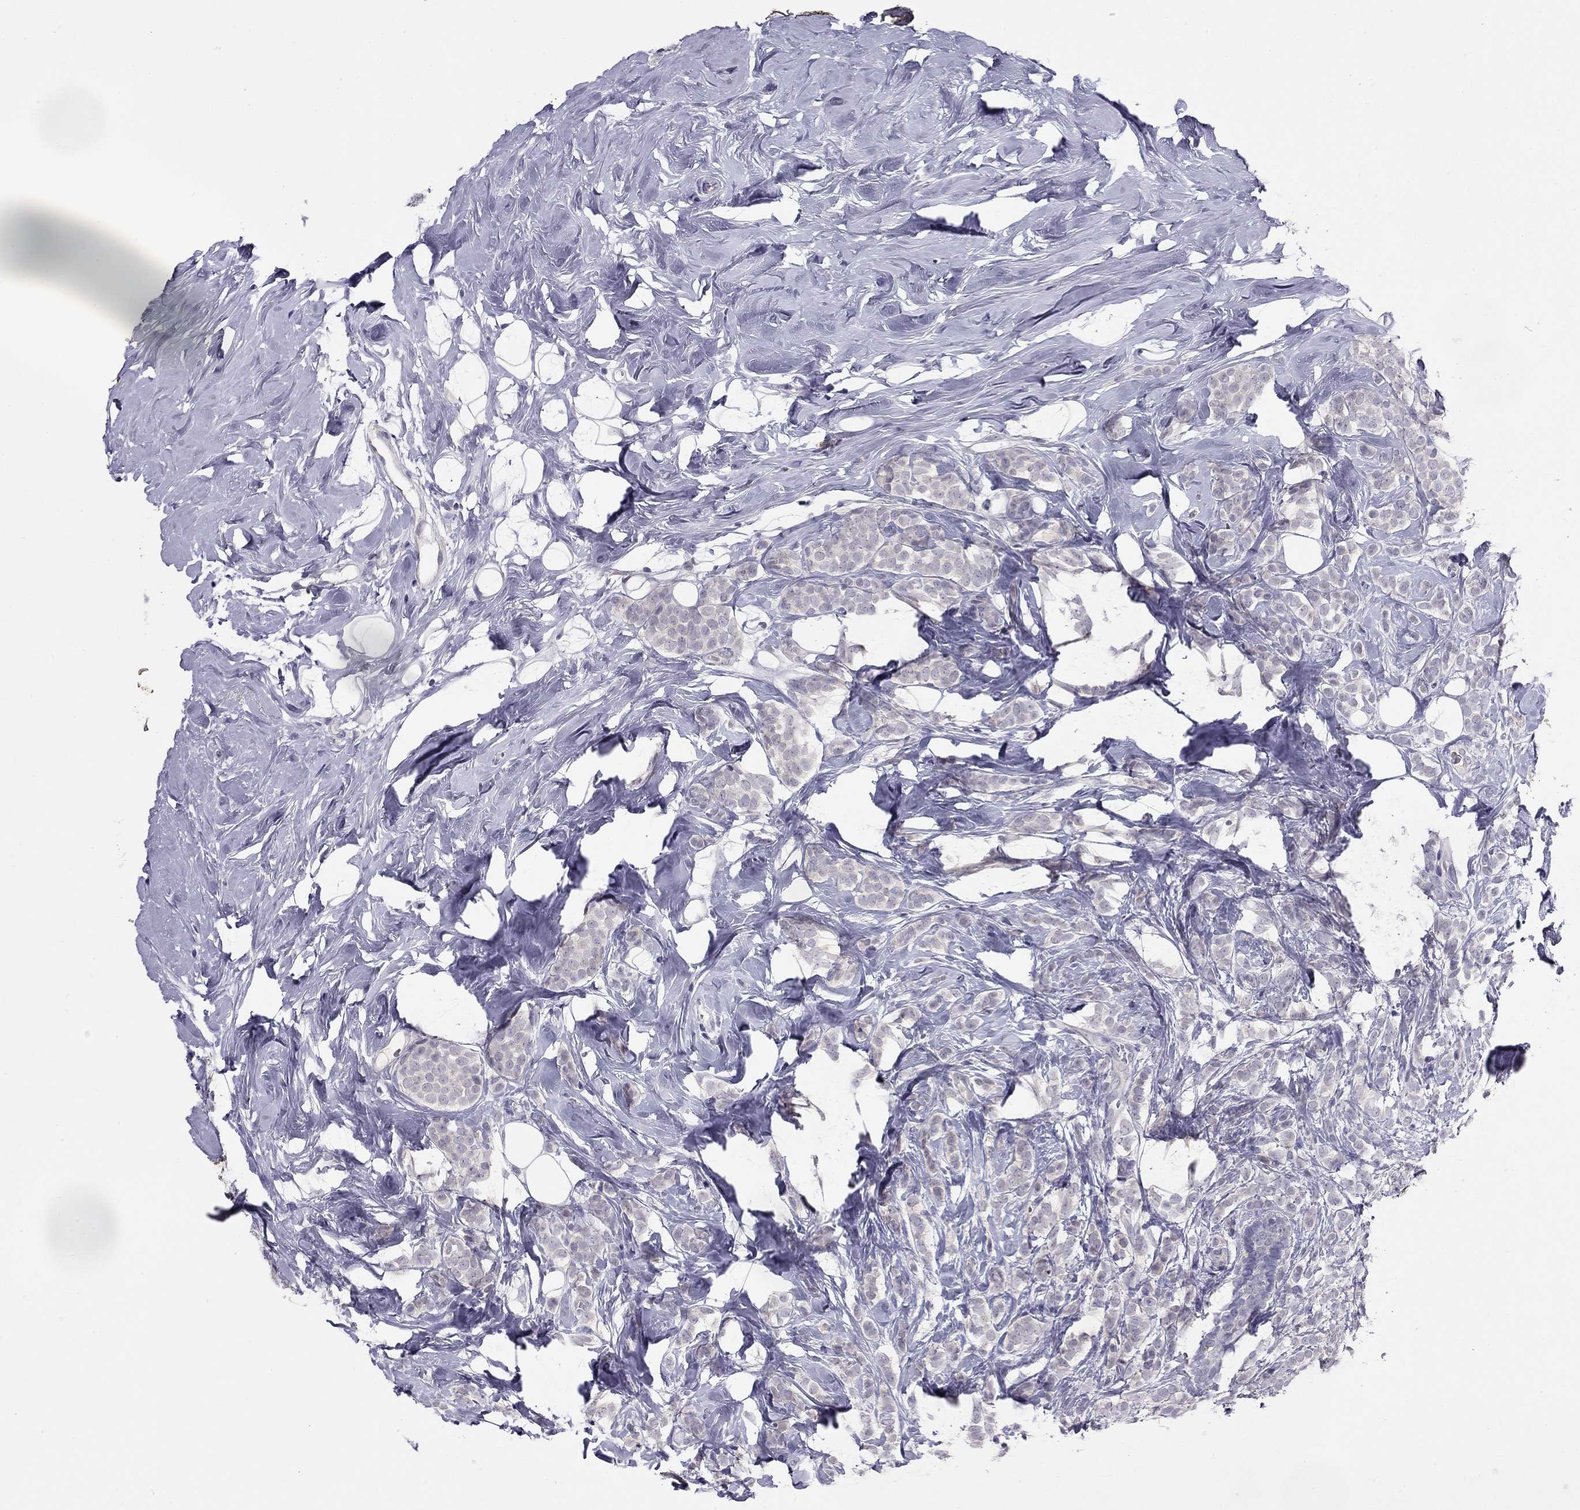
{"staining": {"intensity": "negative", "quantity": "none", "location": "none"}, "tissue": "breast cancer", "cell_type": "Tumor cells", "image_type": "cancer", "snomed": [{"axis": "morphology", "description": "Lobular carcinoma"}, {"axis": "topography", "description": "Breast"}], "caption": "Tumor cells are negative for brown protein staining in breast cancer.", "gene": "ADORA2A", "patient": {"sex": "female", "age": 49}}